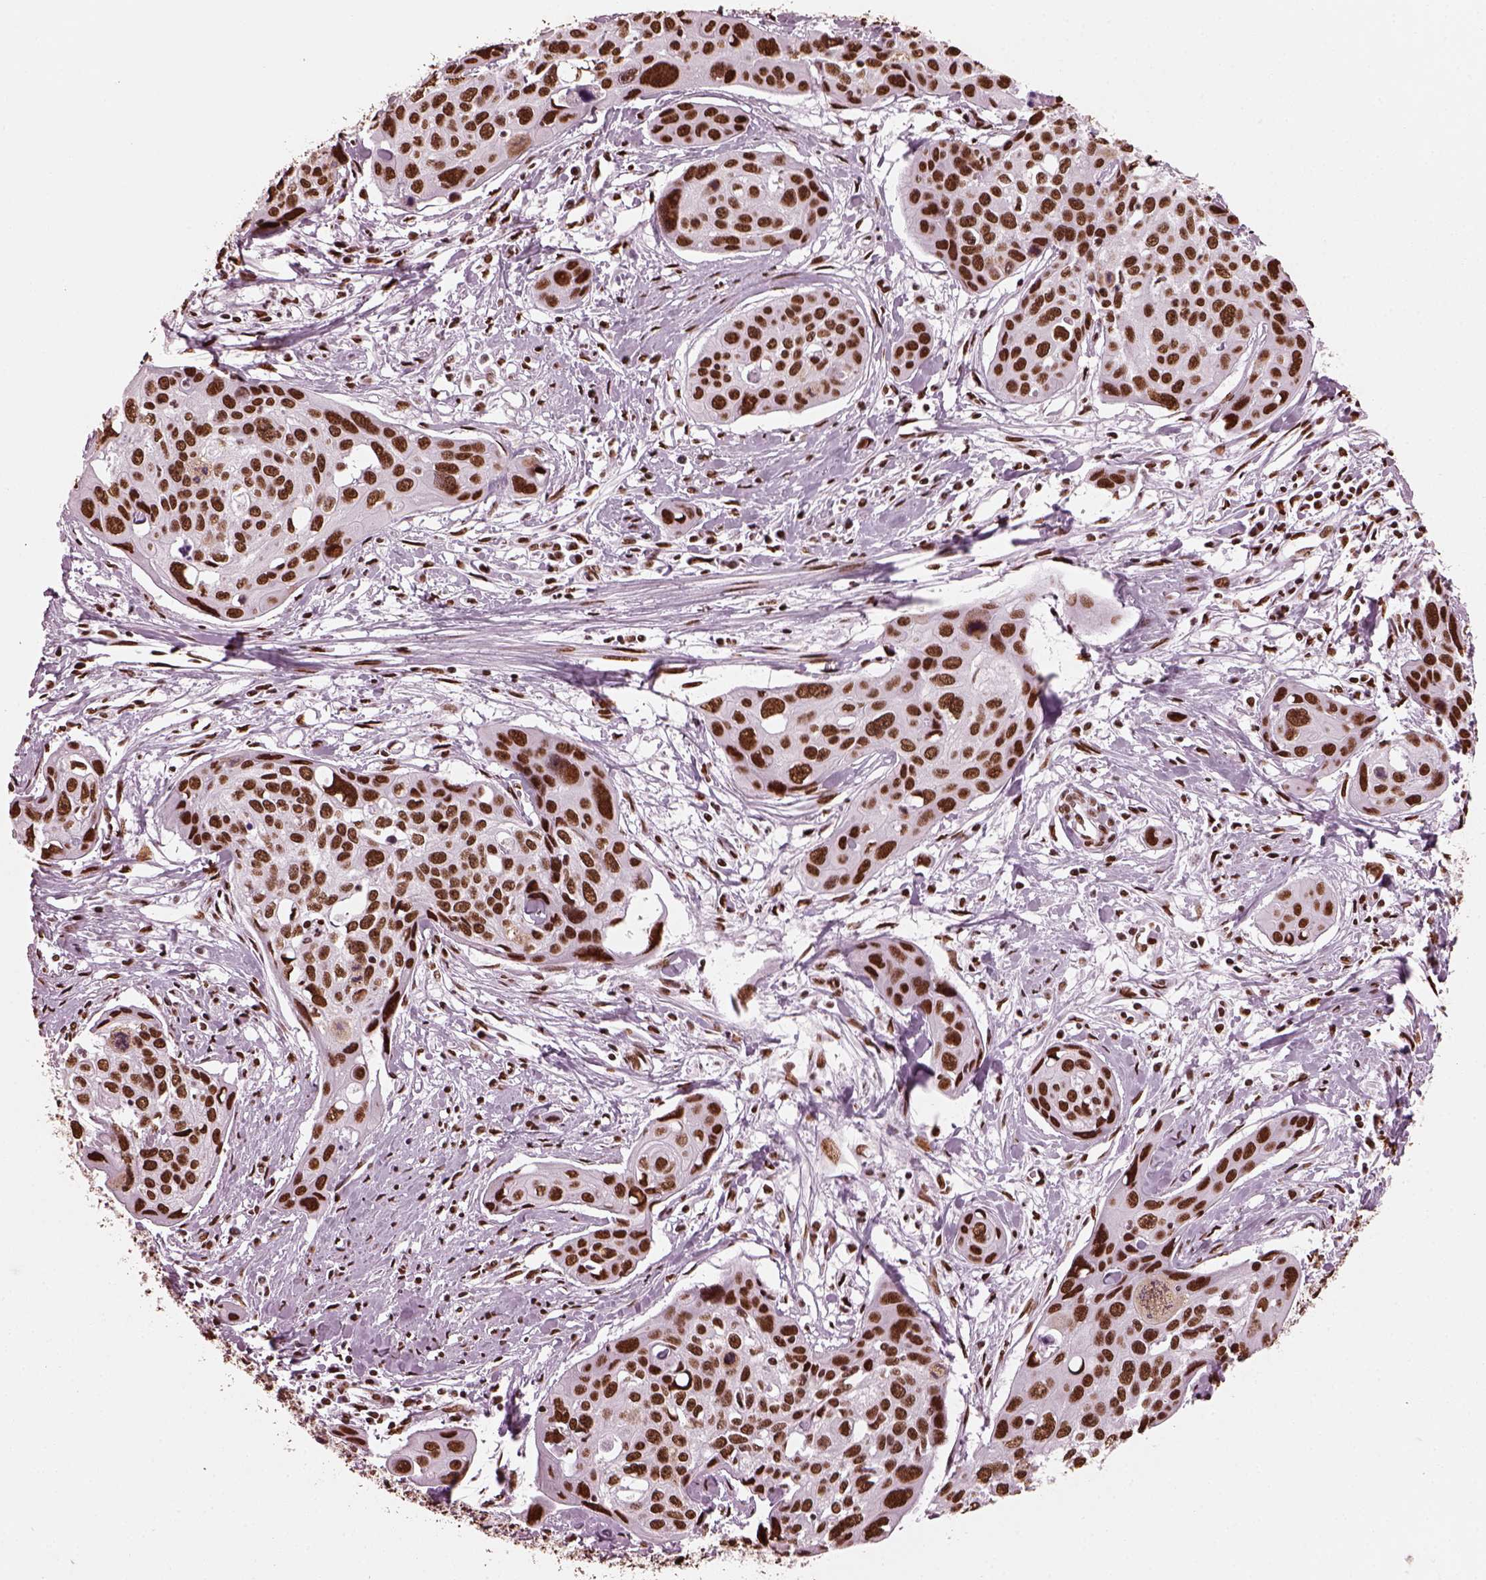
{"staining": {"intensity": "strong", "quantity": ">75%", "location": "nuclear"}, "tissue": "cervical cancer", "cell_type": "Tumor cells", "image_type": "cancer", "snomed": [{"axis": "morphology", "description": "Squamous cell carcinoma, NOS"}, {"axis": "topography", "description": "Cervix"}], "caption": "About >75% of tumor cells in human cervical squamous cell carcinoma exhibit strong nuclear protein staining as visualized by brown immunohistochemical staining.", "gene": "CBFA2T3", "patient": {"sex": "female", "age": 31}}